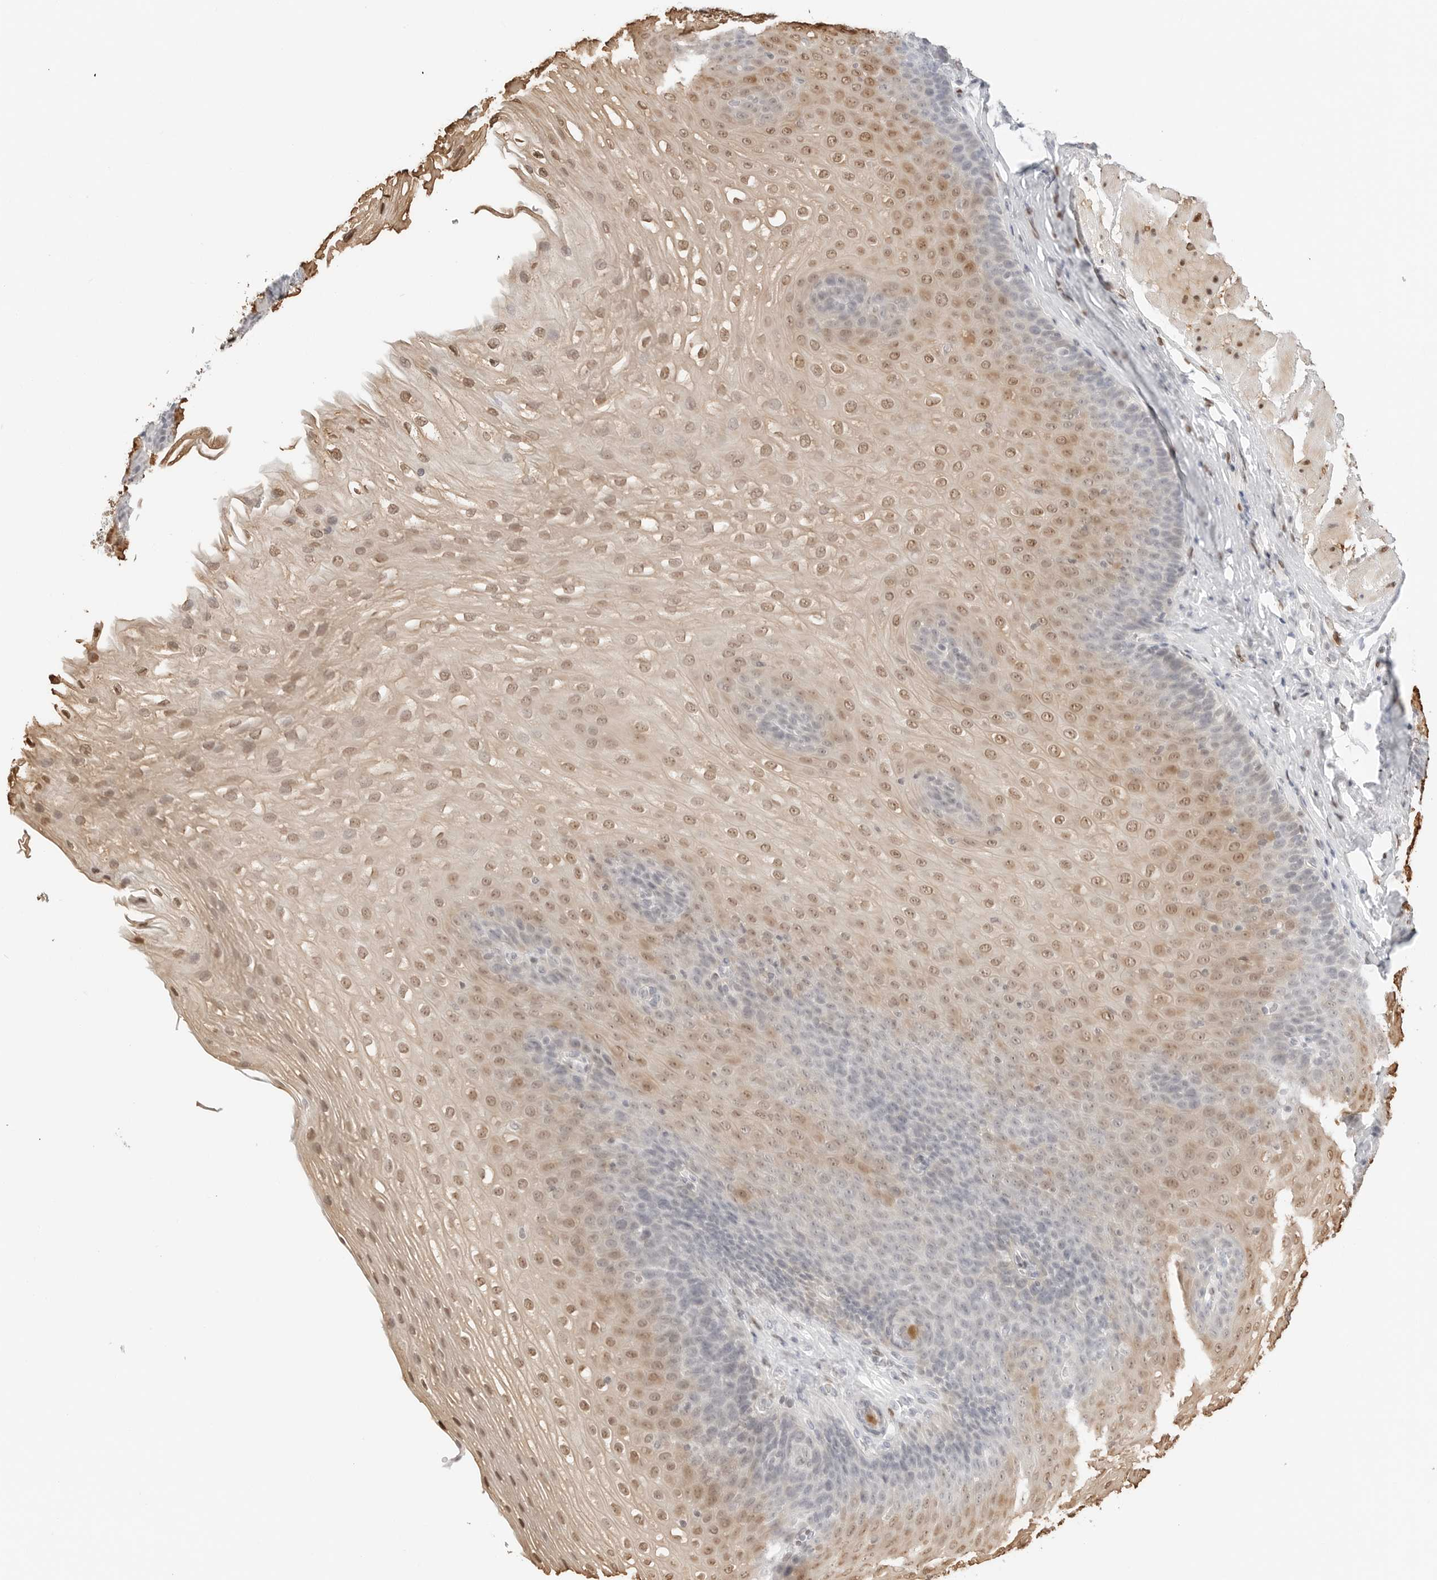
{"staining": {"intensity": "moderate", "quantity": ">75%", "location": "cytoplasmic/membranous,nuclear"}, "tissue": "esophagus", "cell_type": "Squamous epithelial cells", "image_type": "normal", "snomed": [{"axis": "morphology", "description": "Normal tissue, NOS"}, {"axis": "topography", "description": "Esophagus"}], "caption": "Immunohistochemical staining of benign esophagus shows medium levels of moderate cytoplasmic/membranous,nuclear positivity in approximately >75% of squamous epithelial cells.", "gene": "SPIDR", "patient": {"sex": "female", "age": 66}}